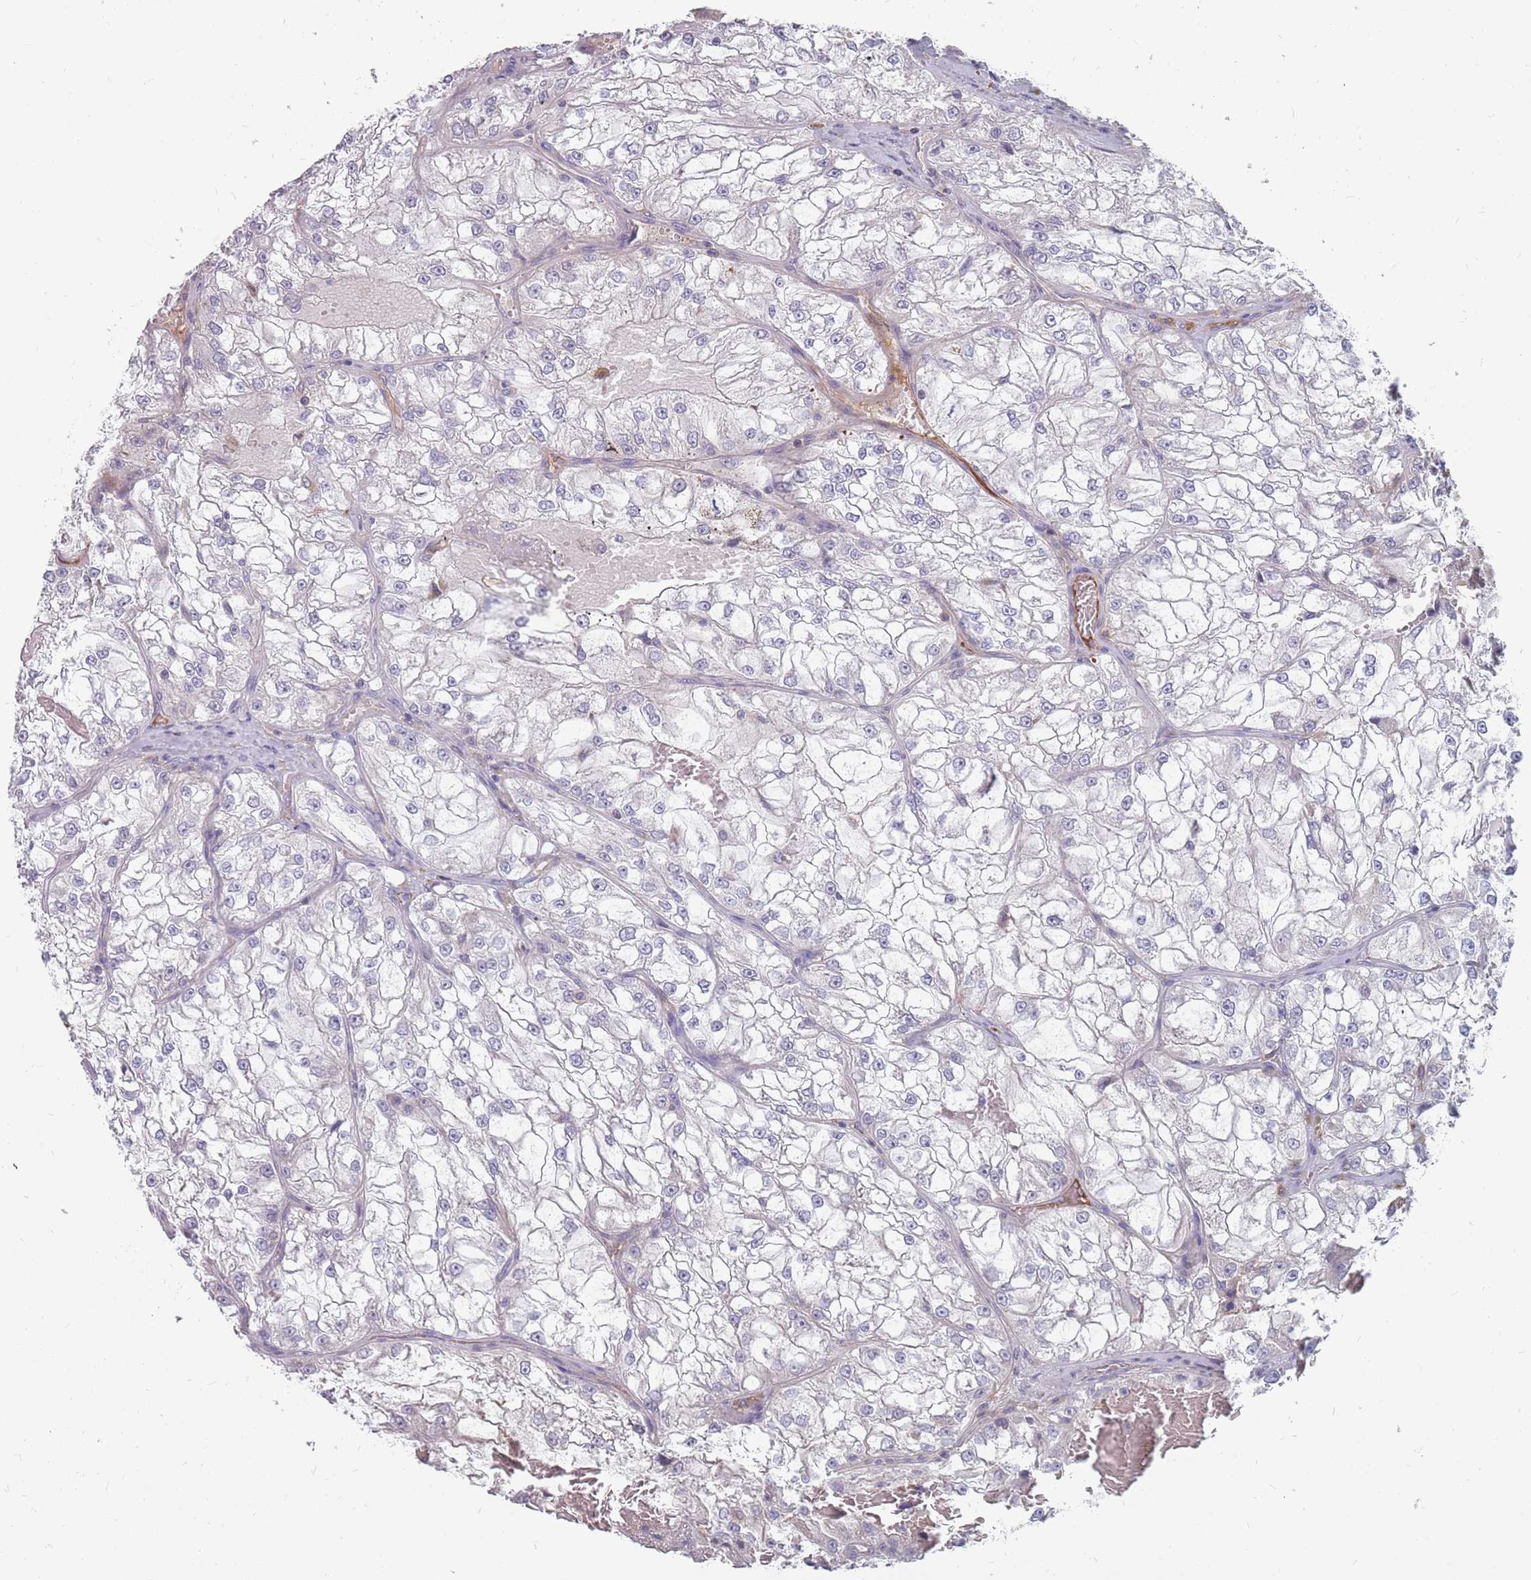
{"staining": {"intensity": "negative", "quantity": "none", "location": "none"}, "tissue": "renal cancer", "cell_type": "Tumor cells", "image_type": "cancer", "snomed": [{"axis": "morphology", "description": "Adenocarcinoma, NOS"}, {"axis": "topography", "description": "Kidney"}], "caption": "Tumor cells are negative for brown protein staining in renal adenocarcinoma.", "gene": "CMTR2", "patient": {"sex": "female", "age": 72}}